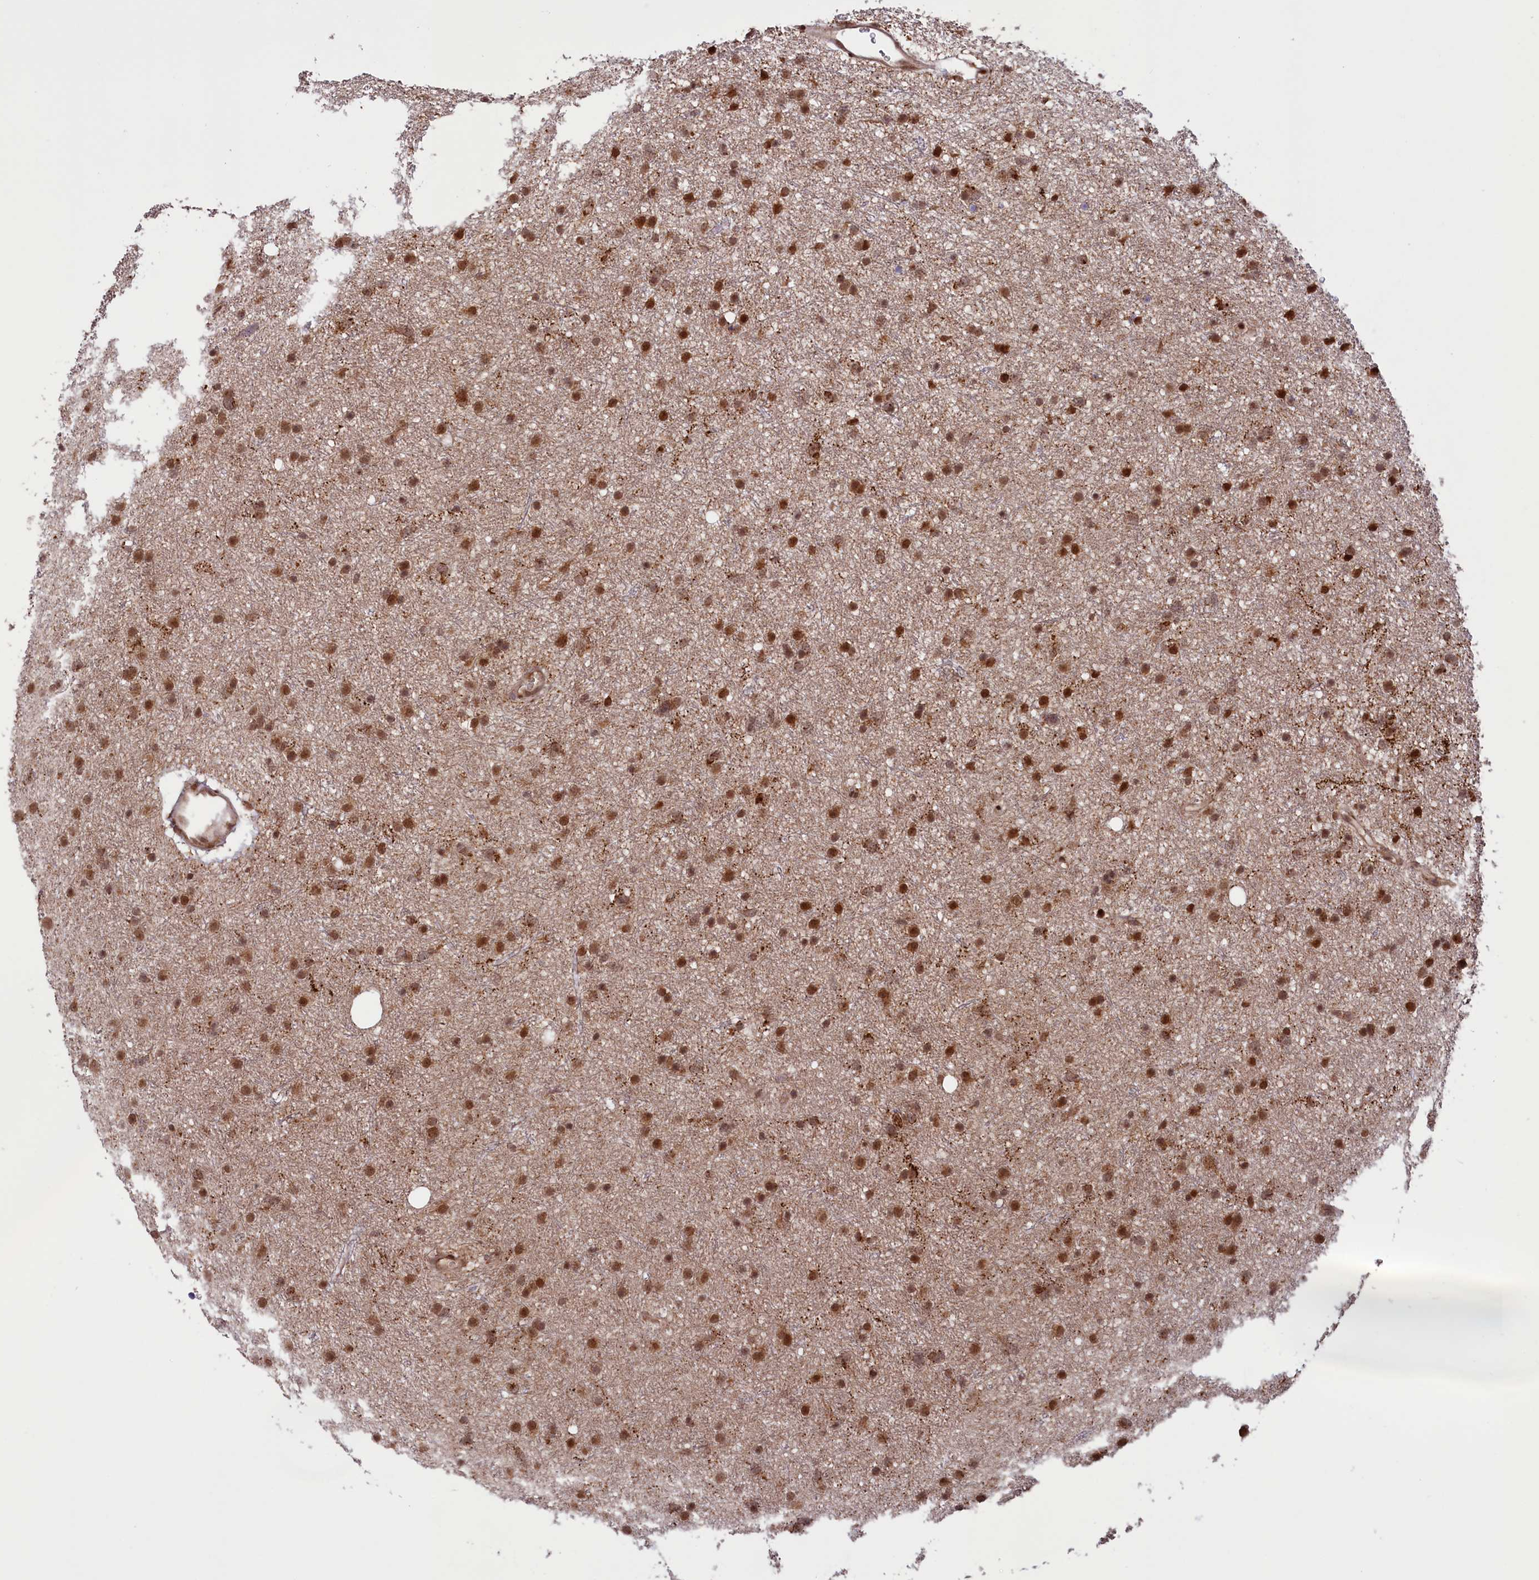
{"staining": {"intensity": "moderate", "quantity": ">75%", "location": "cytoplasmic/membranous,nuclear"}, "tissue": "glioma", "cell_type": "Tumor cells", "image_type": "cancer", "snomed": [{"axis": "morphology", "description": "Glioma, malignant, Low grade"}, {"axis": "topography", "description": "Cerebral cortex"}], "caption": "Malignant low-grade glioma tissue shows moderate cytoplasmic/membranous and nuclear staining in about >75% of tumor cells Using DAB (3,3'-diaminobenzidine) (brown) and hematoxylin (blue) stains, captured at high magnification using brightfield microscopy.", "gene": "PHC3", "patient": {"sex": "female", "age": 39}}